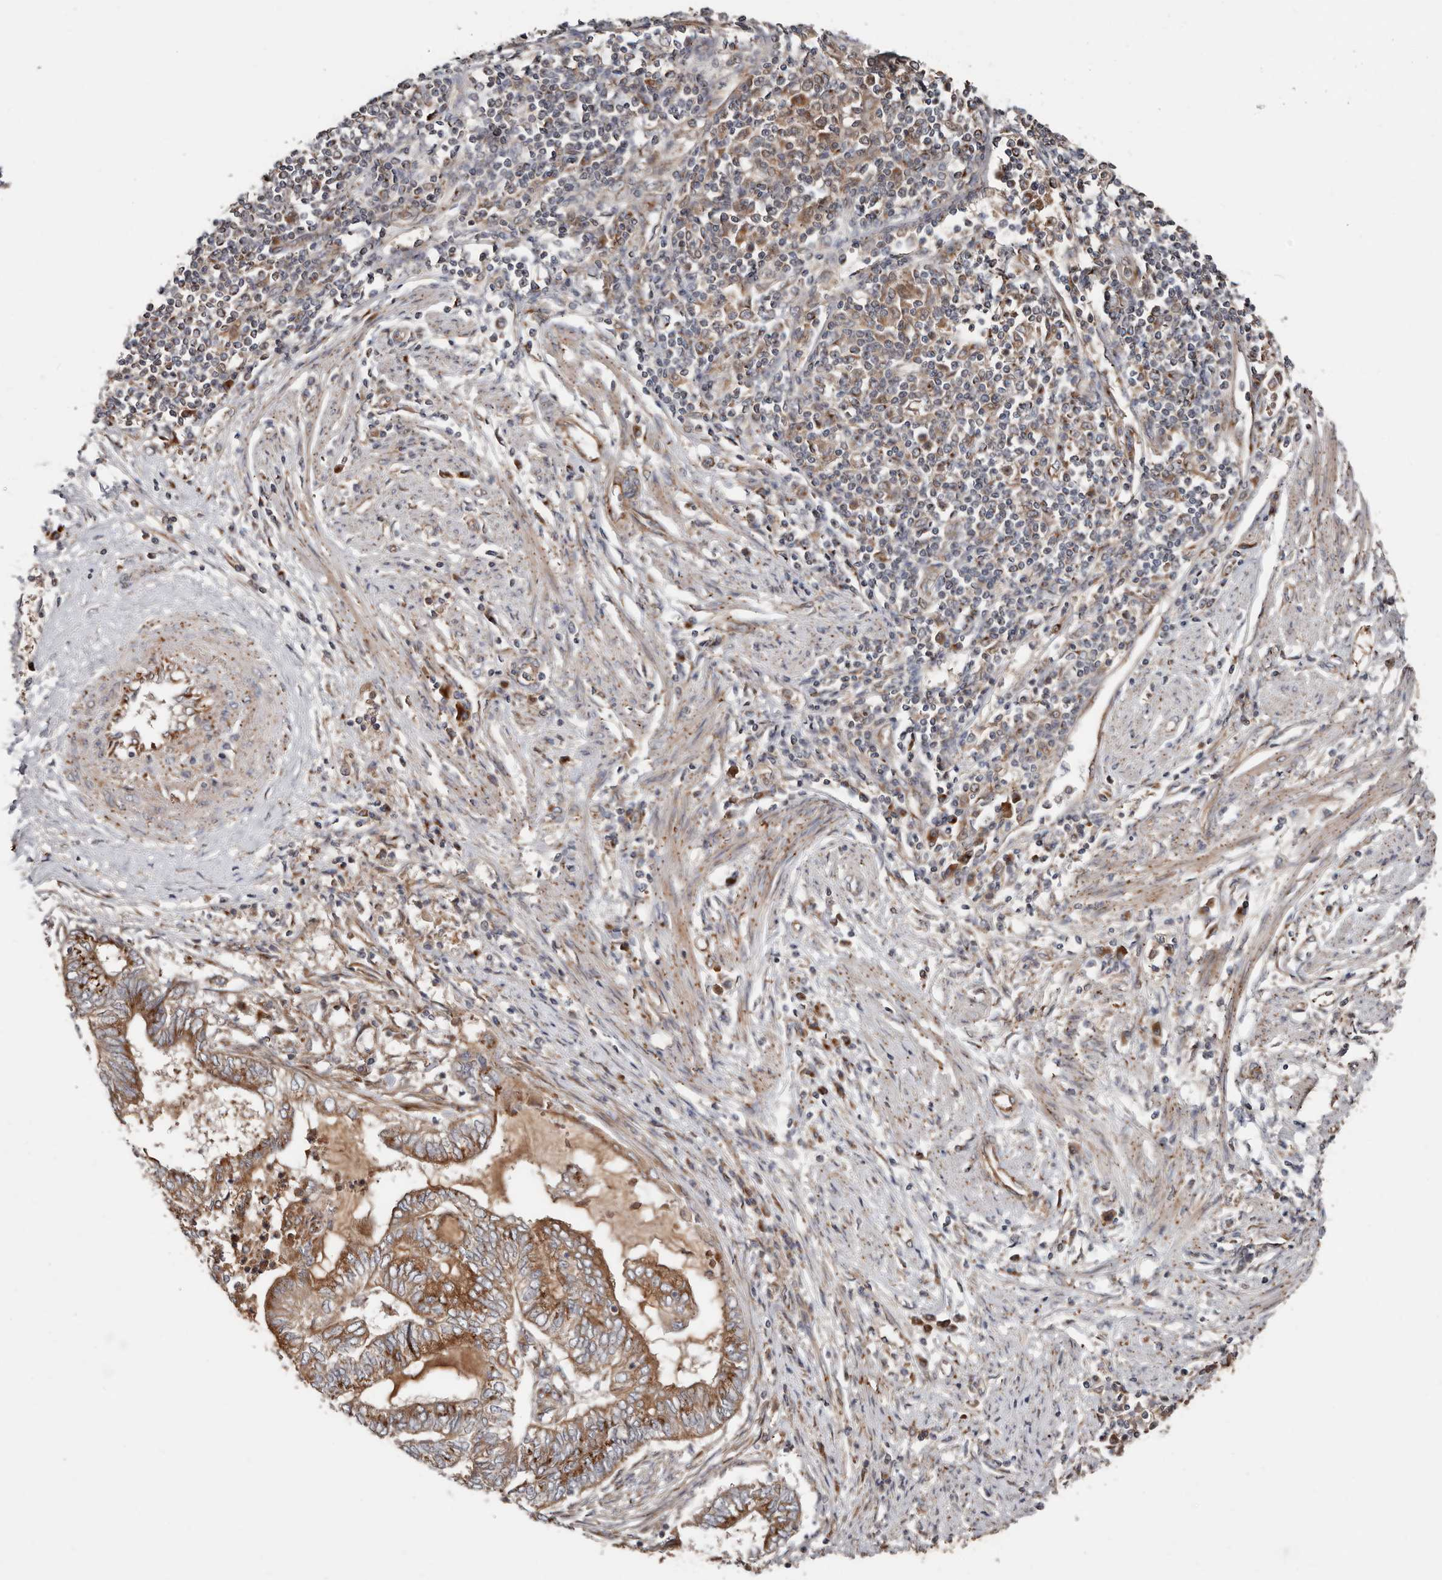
{"staining": {"intensity": "moderate", "quantity": ">75%", "location": "cytoplasmic/membranous"}, "tissue": "endometrial cancer", "cell_type": "Tumor cells", "image_type": "cancer", "snomed": [{"axis": "morphology", "description": "Adenocarcinoma, NOS"}, {"axis": "topography", "description": "Uterus"}, {"axis": "topography", "description": "Endometrium"}], "caption": "Protein analysis of endometrial cancer (adenocarcinoma) tissue shows moderate cytoplasmic/membranous staining in about >75% of tumor cells. (DAB = brown stain, brightfield microscopy at high magnification).", "gene": "COG1", "patient": {"sex": "female", "age": 70}}